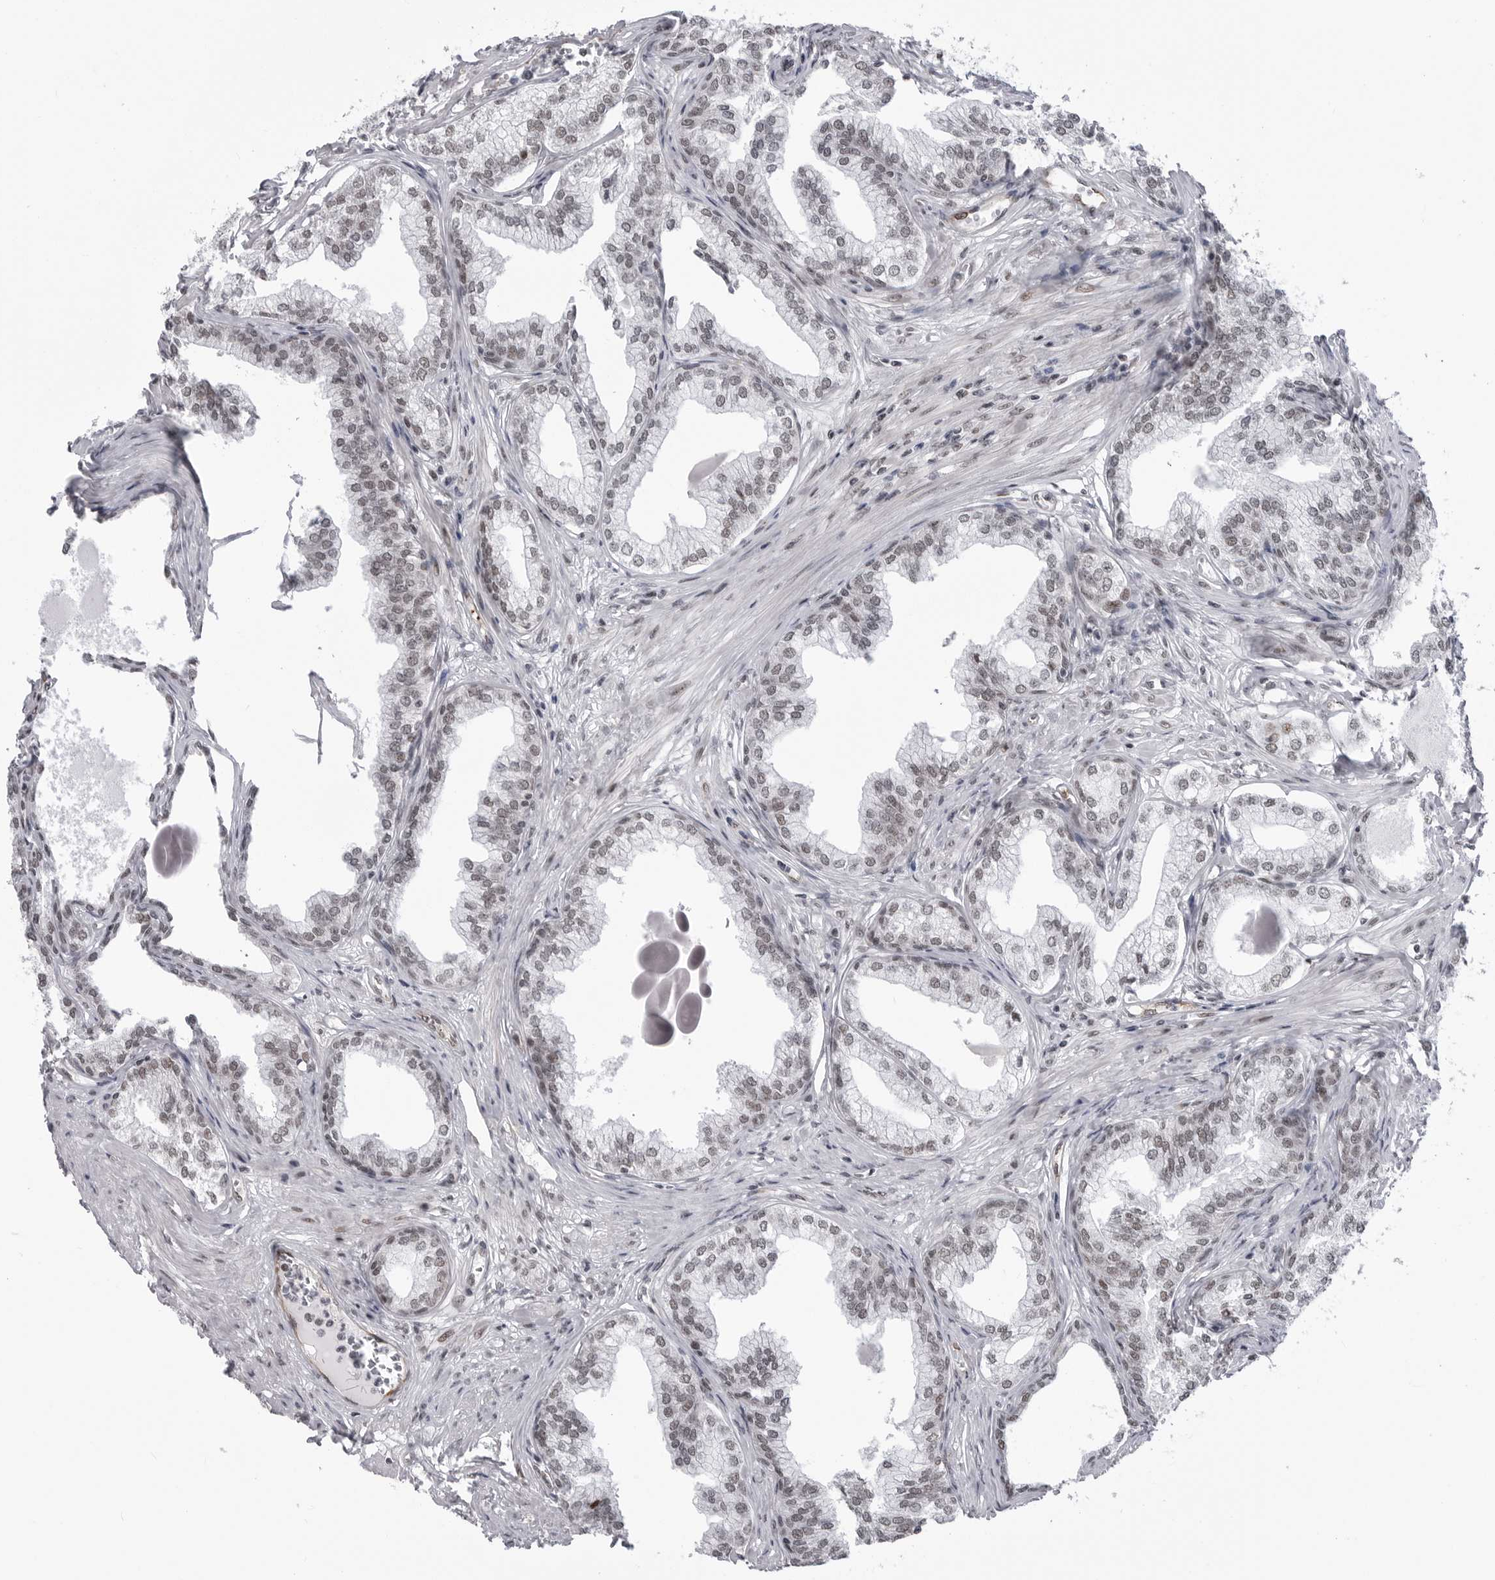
{"staining": {"intensity": "strong", "quantity": "25%-75%", "location": "nuclear"}, "tissue": "prostate", "cell_type": "Glandular cells", "image_type": "normal", "snomed": [{"axis": "morphology", "description": "Normal tissue, NOS"}, {"axis": "morphology", "description": "Urothelial carcinoma, Low grade"}, {"axis": "topography", "description": "Urinary bladder"}, {"axis": "topography", "description": "Prostate"}], "caption": "DAB (3,3'-diaminobenzidine) immunohistochemical staining of benign human prostate exhibits strong nuclear protein expression in about 25%-75% of glandular cells. The staining is performed using DAB brown chromogen to label protein expression. The nuclei are counter-stained blue using hematoxylin.", "gene": "RNF26", "patient": {"sex": "male", "age": 60}}